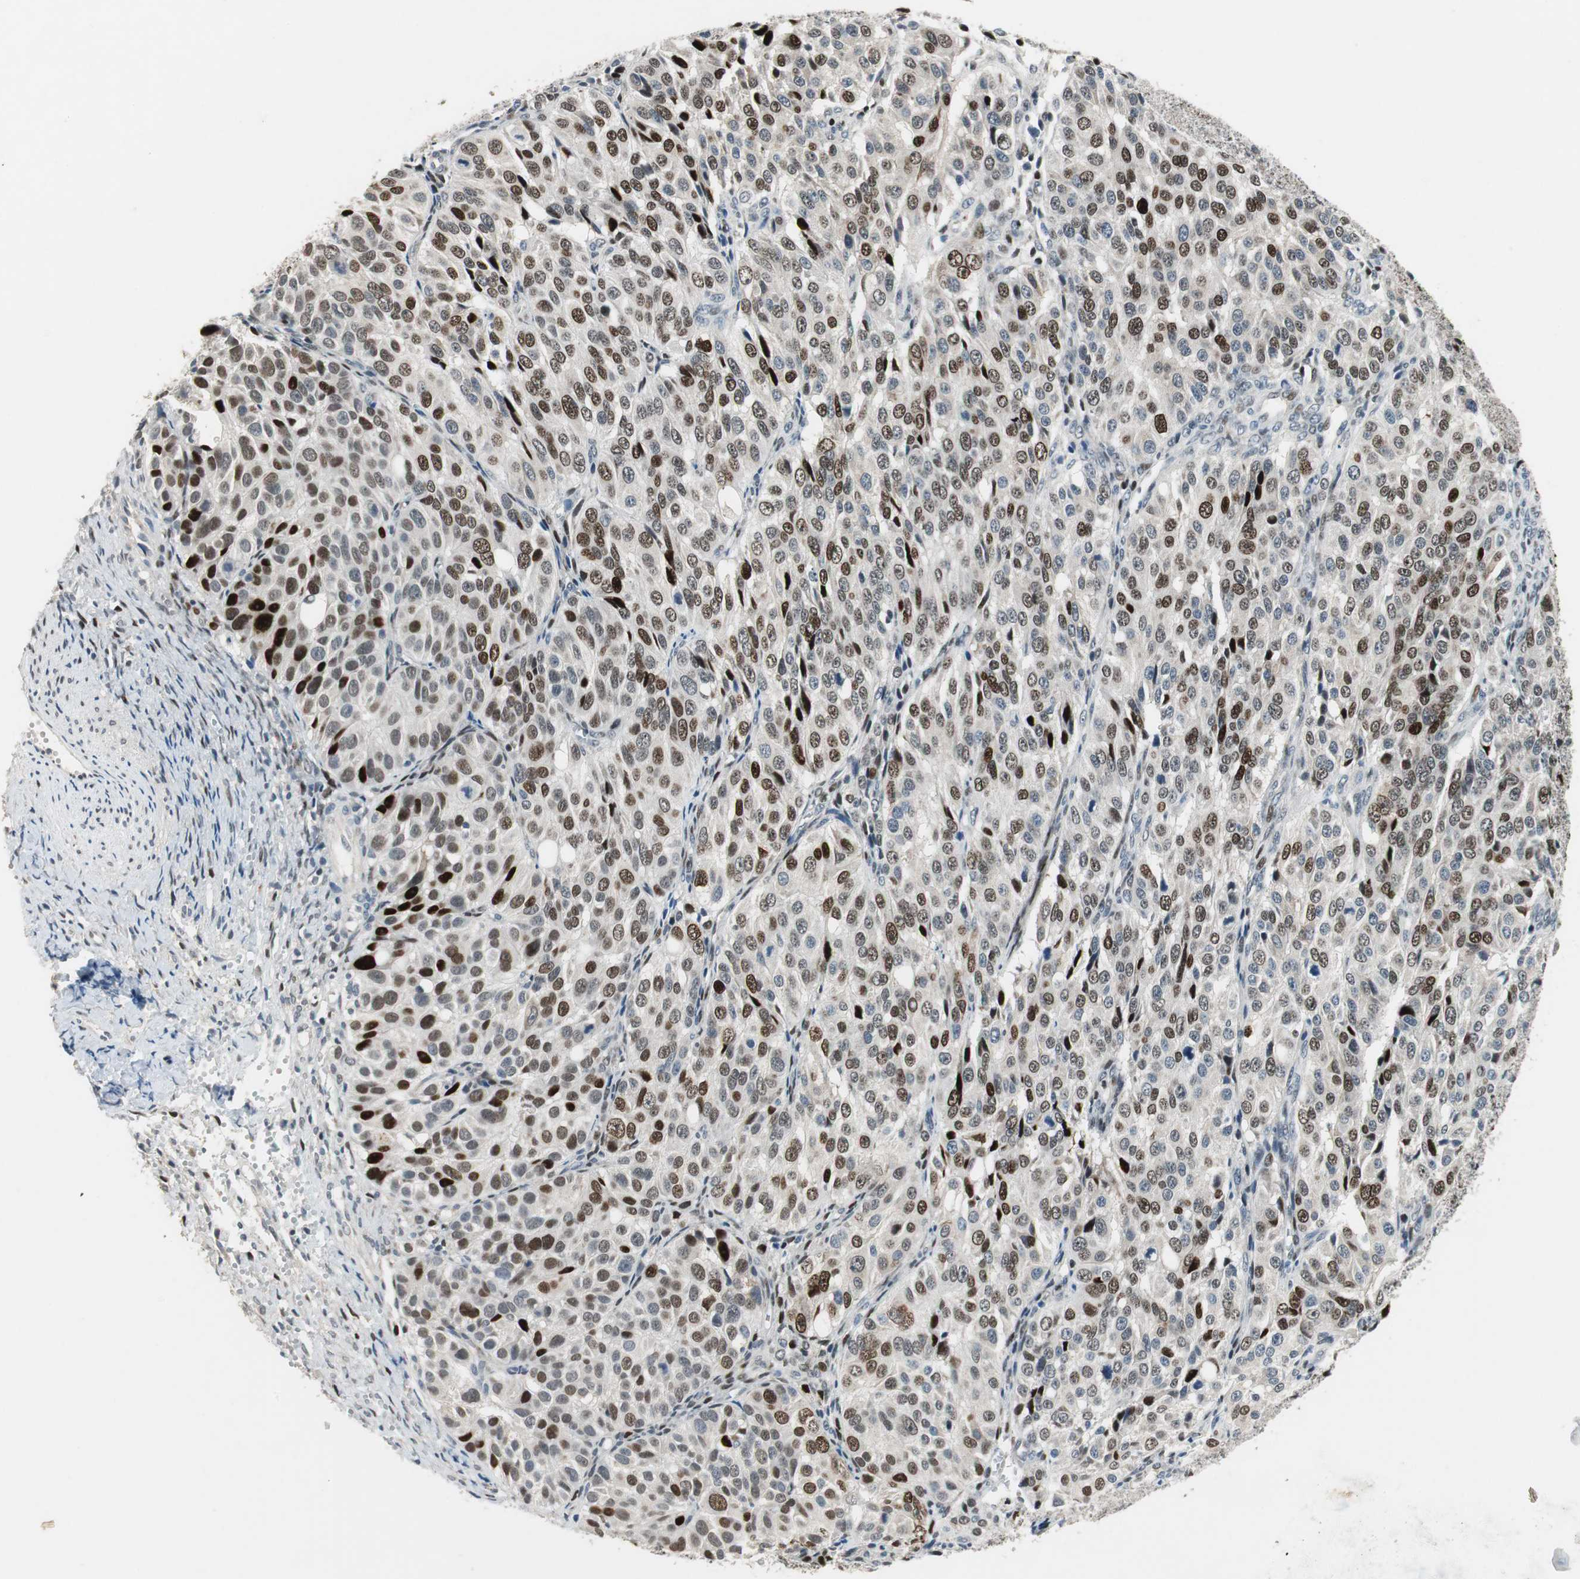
{"staining": {"intensity": "strong", "quantity": "25%-75%", "location": "nuclear"}, "tissue": "ovarian cancer", "cell_type": "Tumor cells", "image_type": "cancer", "snomed": [{"axis": "morphology", "description": "Carcinoma, endometroid"}, {"axis": "topography", "description": "Ovary"}], "caption": "IHC (DAB) staining of ovarian cancer displays strong nuclear protein staining in about 25%-75% of tumor cells. The staining is performed using DAB (3,3'-diaminobenzidine) brown chromogen to label protein expression. The nuclei are counter-stained blue using hematoxylin.", "gene": "AJUBA", "patient": {"sex": "female", "age": 51}}